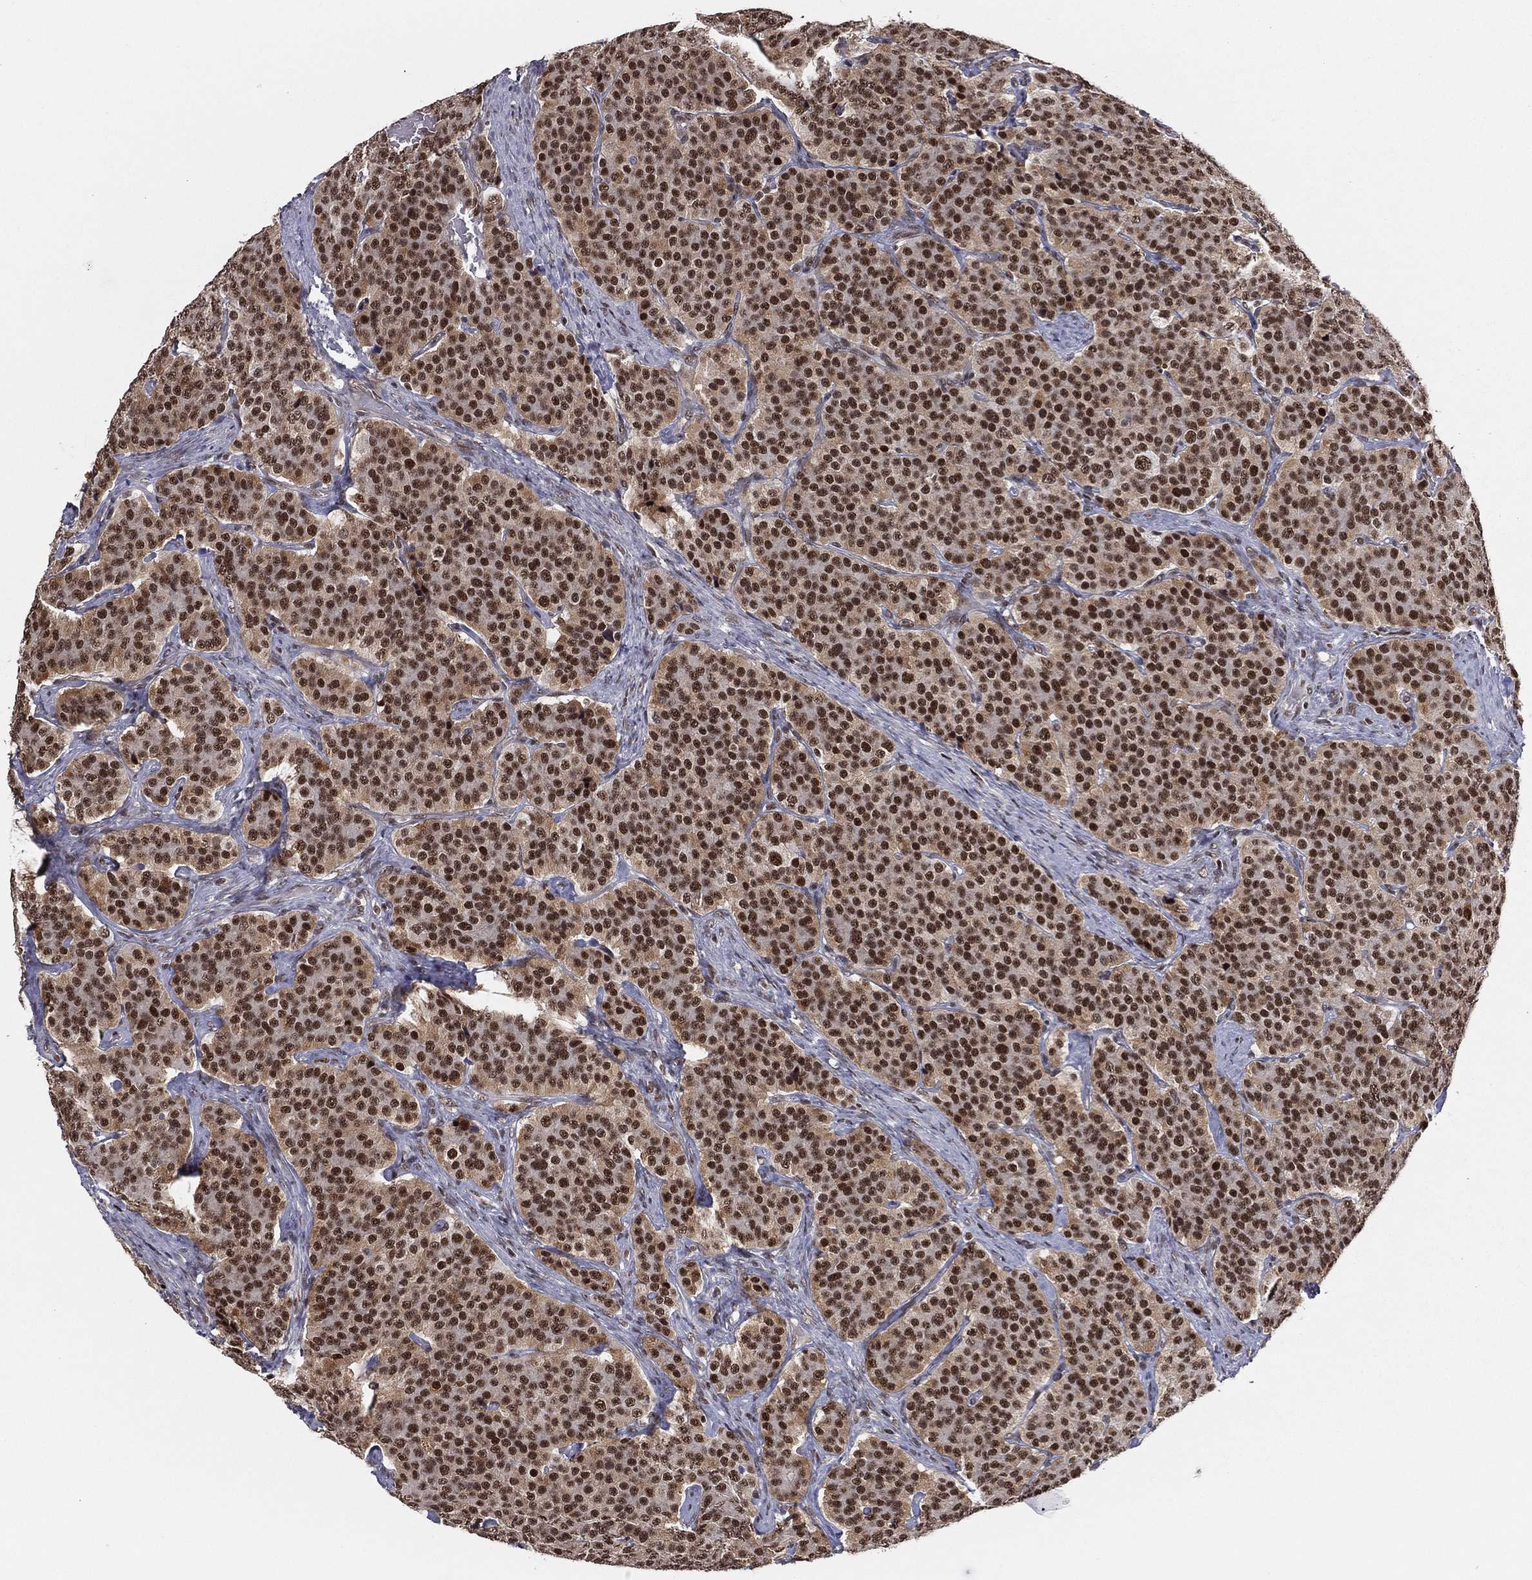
{"staining": {"intensity": "strong", "quantity": "25%-75%", "location": "nuclear"}, "tissue": "carcinoid", "cell_type": "Tumor cells", "image_type": "cancer", "snomed": [{"axis": "morphology", "description": "Carcinoid, malignant, NOS"}, {"axis": "topography", "description": "Small intestine"}], "caption": "Immunohistochemistry (IHC) histopathology image of neoplastic tissue: carcinoid stained using immunohistochemistry displays high levels of strong protein expression localized specifically in the nuclear of tumor cells, appearing as a nuclear brown color.", "gene": "GPALPP1", "patient": {"sex": "female", "age": 58}}